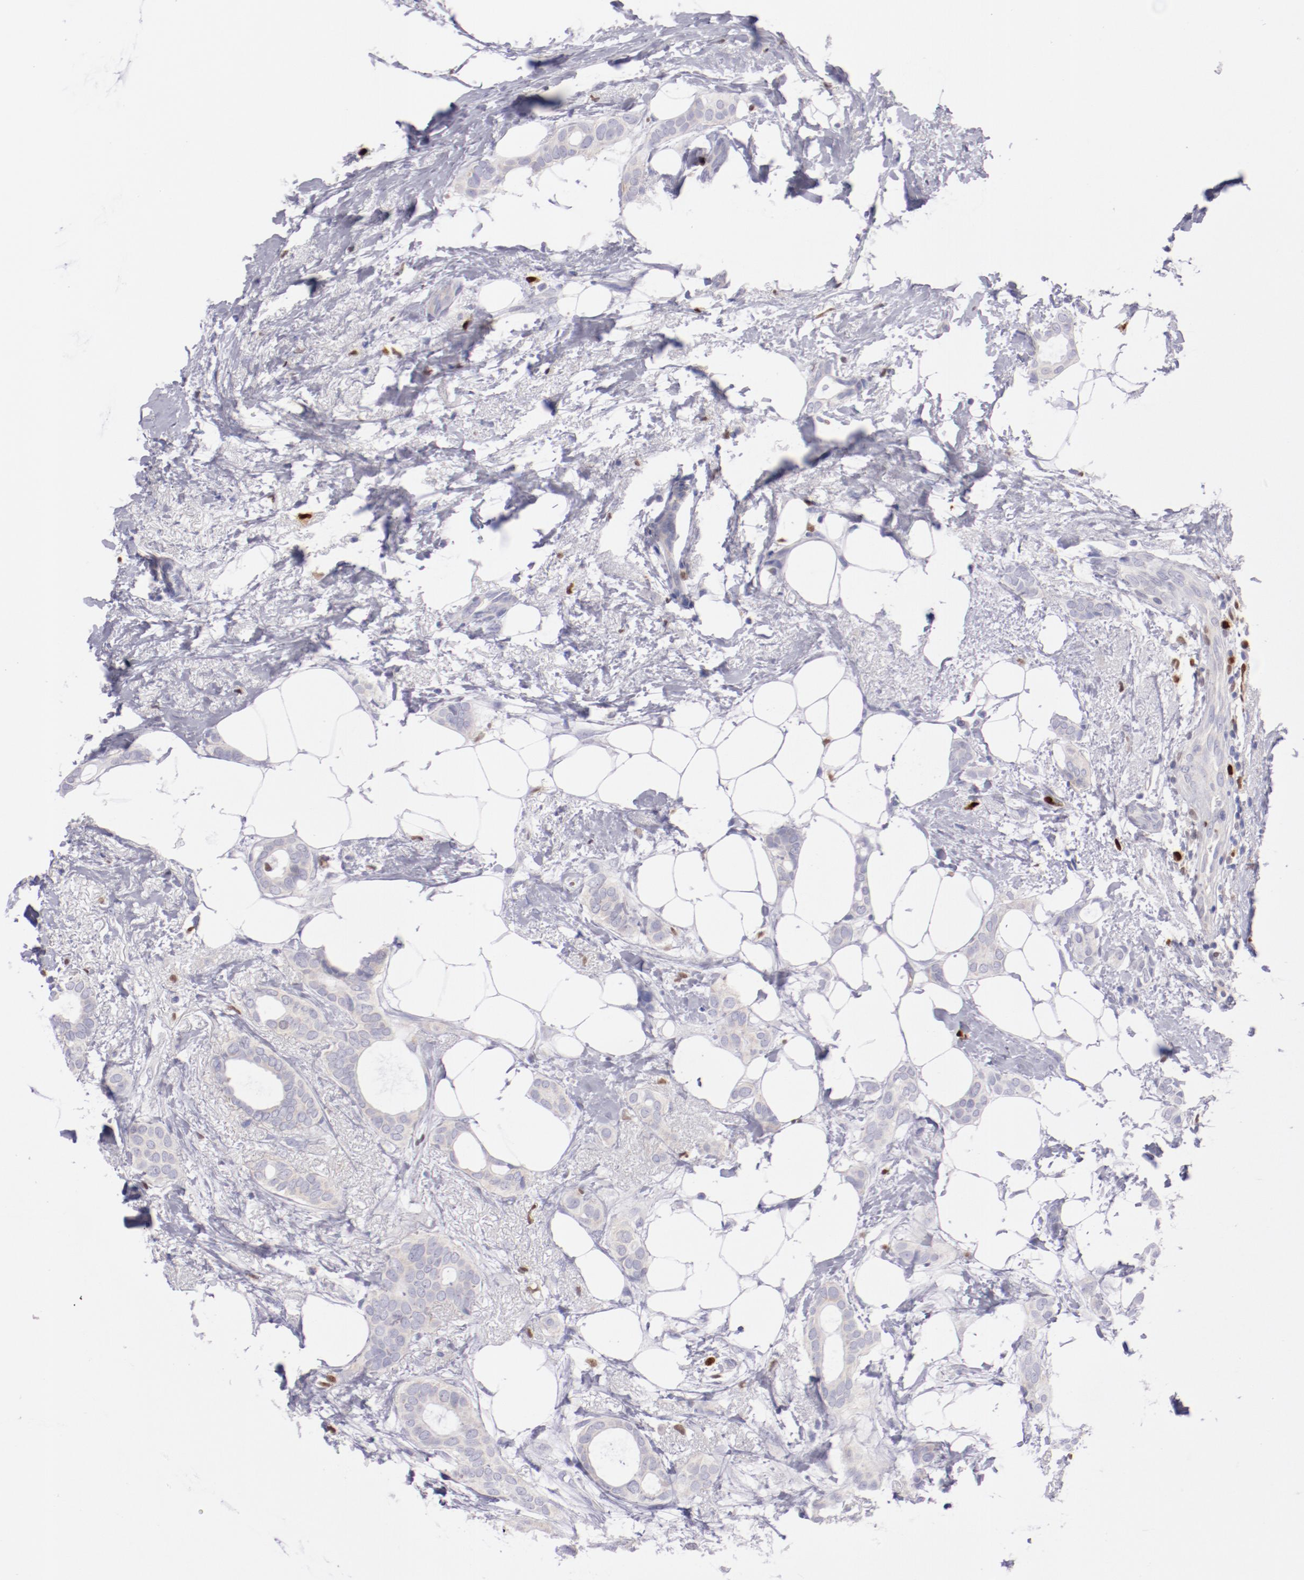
{"staining": {"intensity": "negative", "quantity": "none", "location": "none"}, "tissue": "breast cancer", "cell_type": "Tumor cells", "image_type": "cancer", "snomed": [{"axis": "morphology", "description": "Duct carcinoma"}, {"axis": "topography", "description": "Breast"}], "caption": "The immunohistochemistry (IHC) micrograph has no significant expression in tumor cells of breast intraductal carcinoma tissue. The staining is performed using DAB brown chromogen with nuclei counter-stained in using hematoxylin.", "gene": "IRF8", "patient": {"sex": "female", "age": 54}}